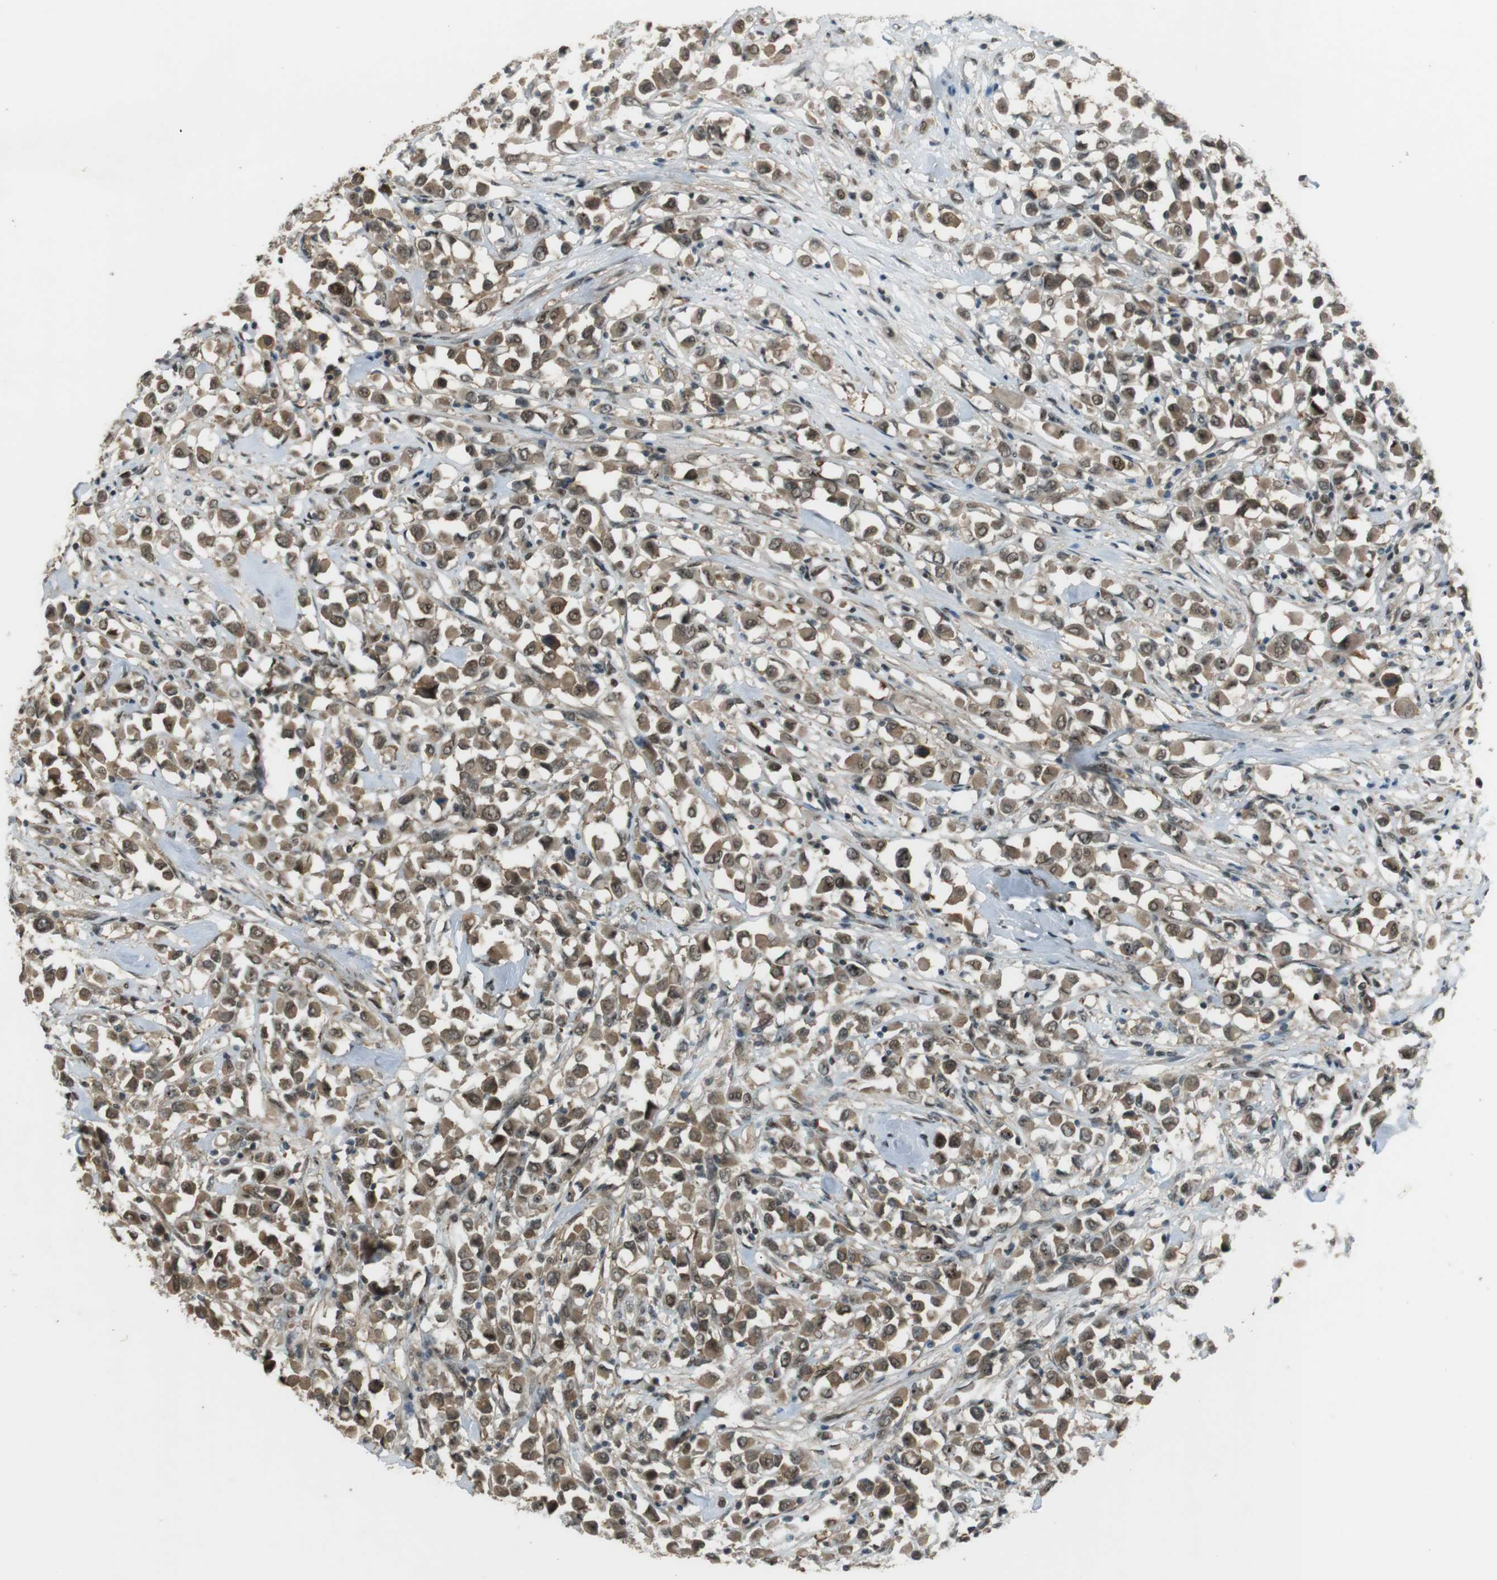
{"staining": {"intensity": "moderate", "quantity": ">75%", "location": "cytoplasmic/membranous,nuclear"}, "tissue": "breast cancer", "cell_type": "Tumor cells", "image_type": "cancer", "snomed": [{"axis": "morphology", "description": "Duct carcinoma"}, {"axis": "topography", "description": "Breast"}], "caption": "IHC micrograph of neoplastic tissue: breast intraductal carcinoma stained using immunohistochemistry (IHC) shows medium levels of moderate protein expression localized specifically in the cytoplasmic/membranous and nuclear of tumor cells, appearing as a cytoplasmic/membranous and nuclear brown color.", "gene": "SLITRK5", "patient": {"sex": "female", "age": 61}}